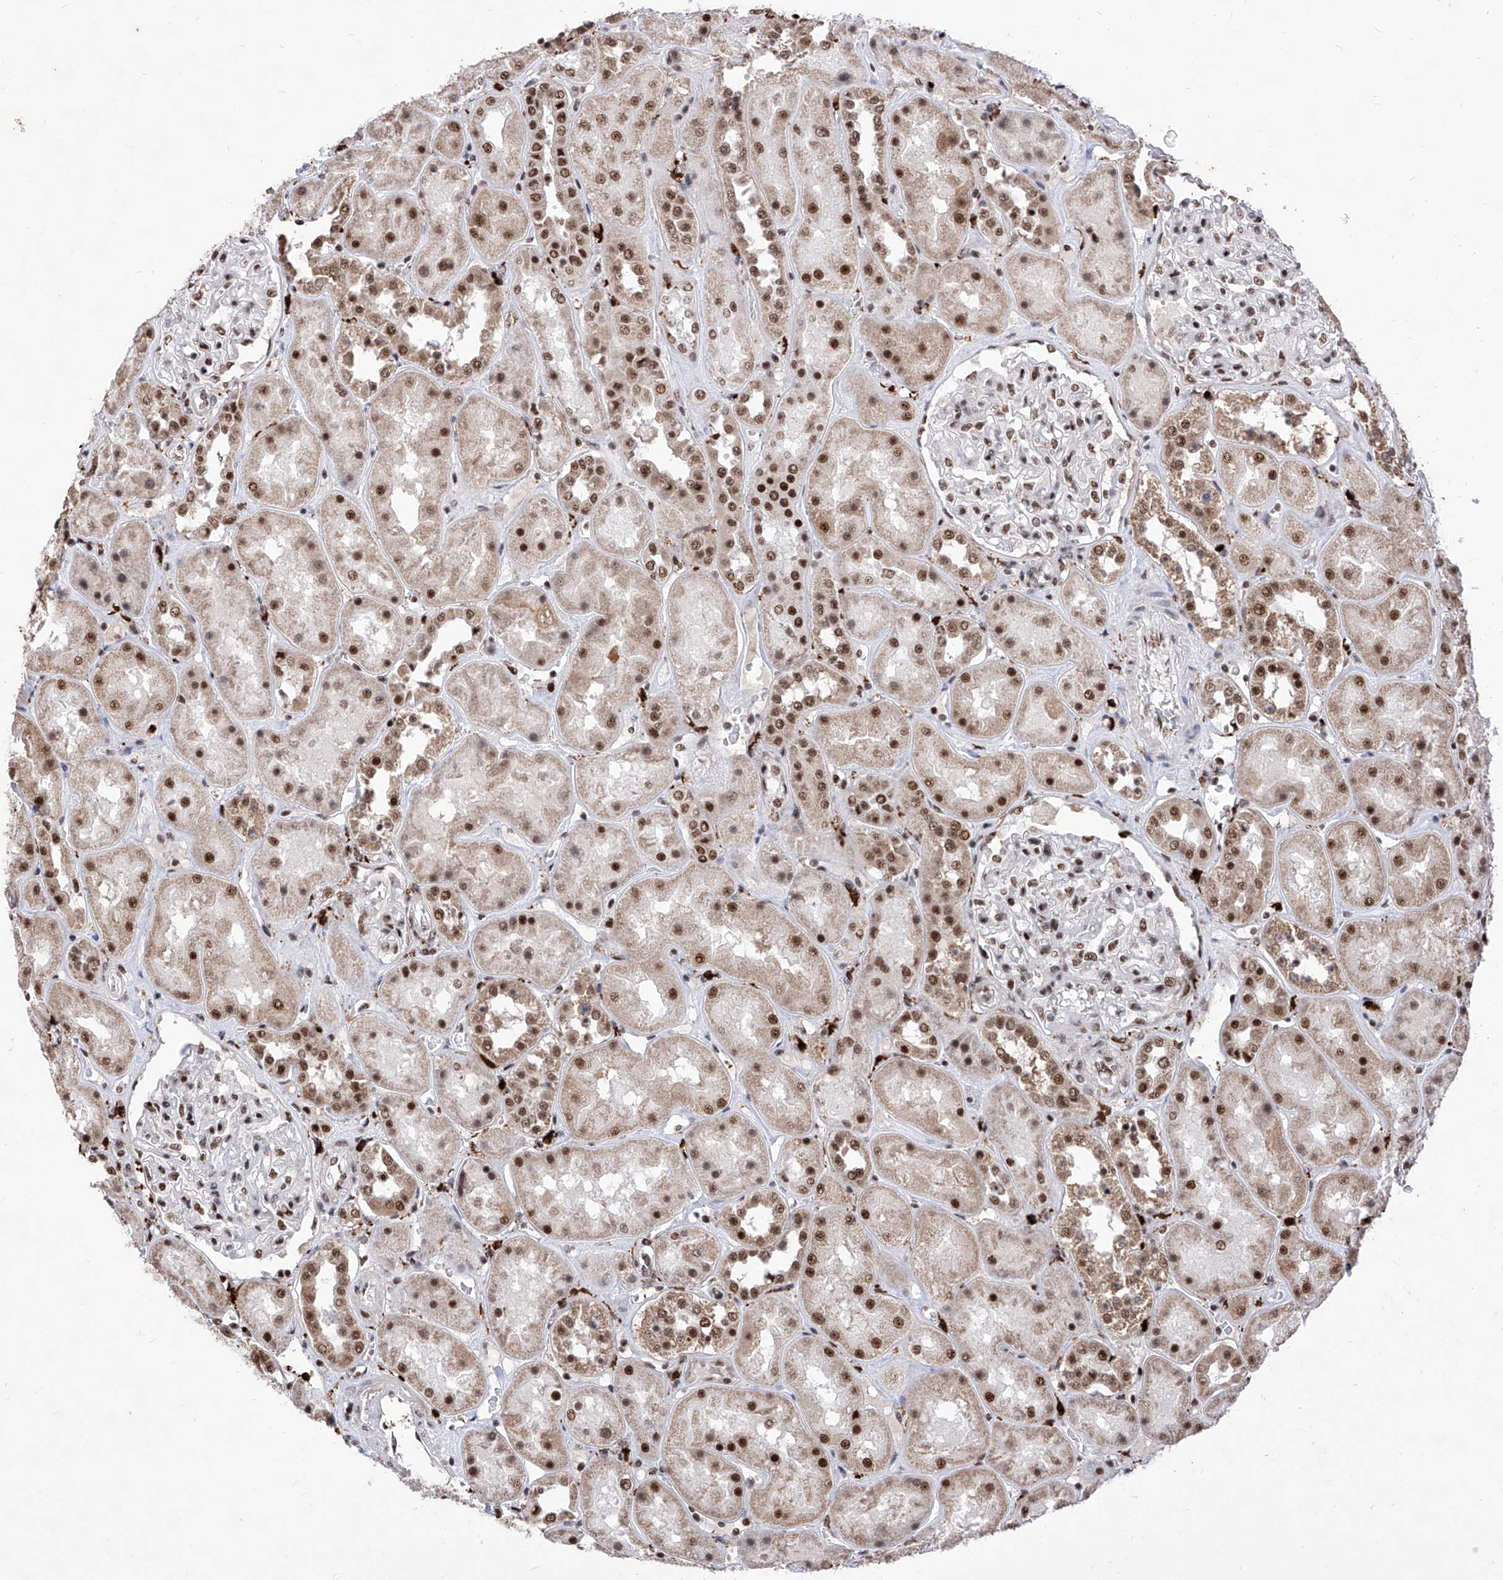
{"staining": {"intensity": "strong", "quantity": ">75%", "location": "nuclear"}, "tissue": "kidney", "cell_type": "Cells in glomeruli", "image_type": "normal", "snomed": [{"axis": "morphology", "description": "Normal tissue, NOS"}, {"axis": "topography", "description": "Kidney"}], "caption": "This is a photomicrograph of immunohistochemistry (IHC) staining of benign kidney, which shows strong staining in the nuclear of cells in glomeruli.", "gene": "PHF5A", "patient": {"sex": "male", "age": 70}}